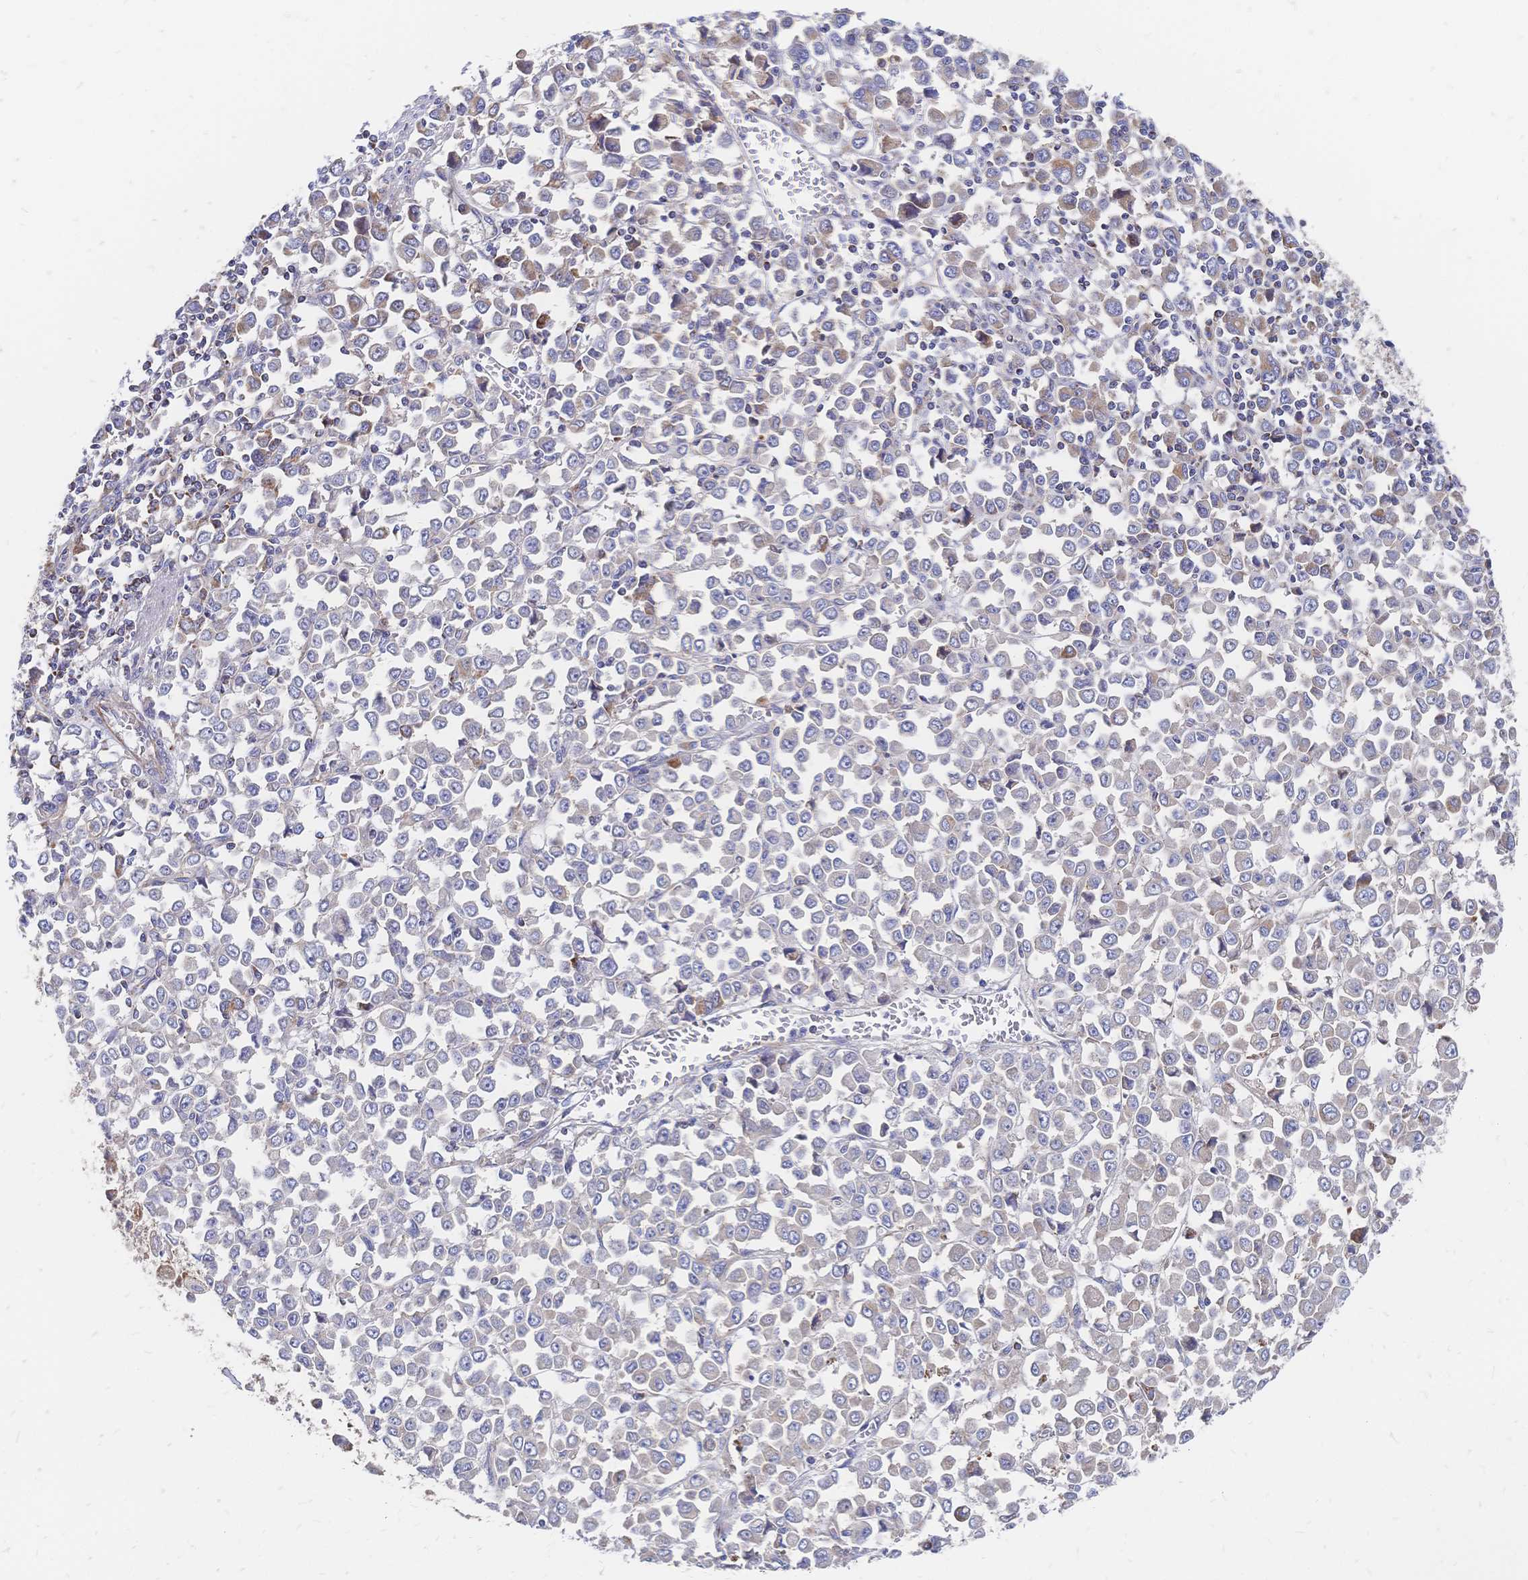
{"staining": {"intensity": "negative", "quantity": "none", "location": "none"}, "tissue": "stomach cancer", "cell_type": "Tumor cells", "image_type": "cancer", "snomed": [{"axis": "morphology", "description": "Adenocarcinoma, NOS"}, {"axis": "topography", "description": "Stomach, upper"}], "caption": "An IHC image of adenocarcinoma (stomach) is shown. There is no staining in tumor cells of adenocarcinoma (stomach). (Brightfield microscopy of DAB immunohistochemistry (IHC) at high magnification).", "gene": "SORBS1", "patient": {"sex": "male", "age": 70}}